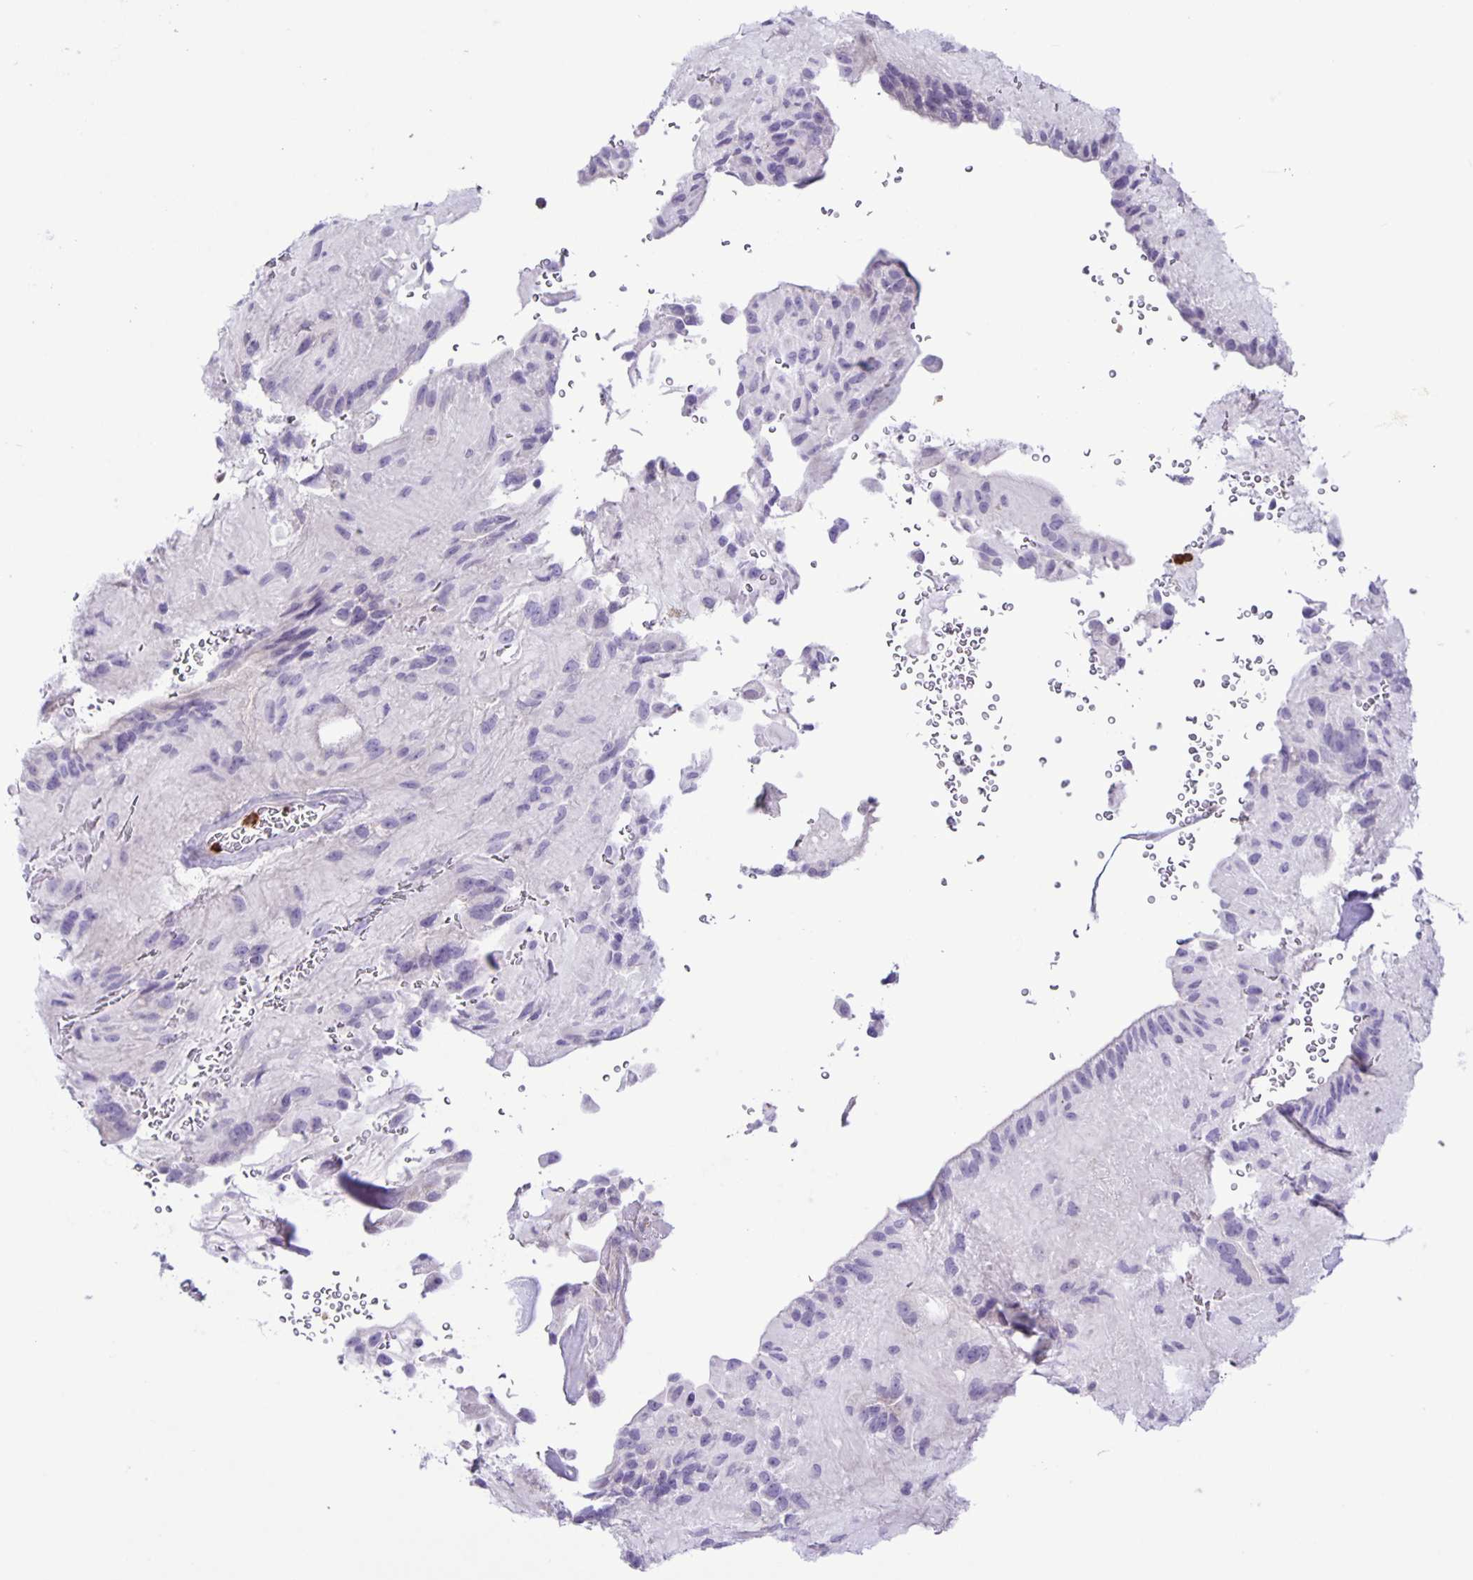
{"staining": {"intensity": "negative", "quantity": "none", "location": "none"}, "tissue": "glioma", "cell_type": "Tumor cells", "image_type": "cancer", "snomed": [{"axis": "morphology", "description": "Glioma, malignant, Low grade"}, {"axis": "topography", "description": "Brain"}], "caption": "Immunohistochemistry of low-grade glioma (malignant) demonstrates no positivity in tumor cells.", "gene": "ADCK1", "patient": {"sex": "male", "age": 31}}